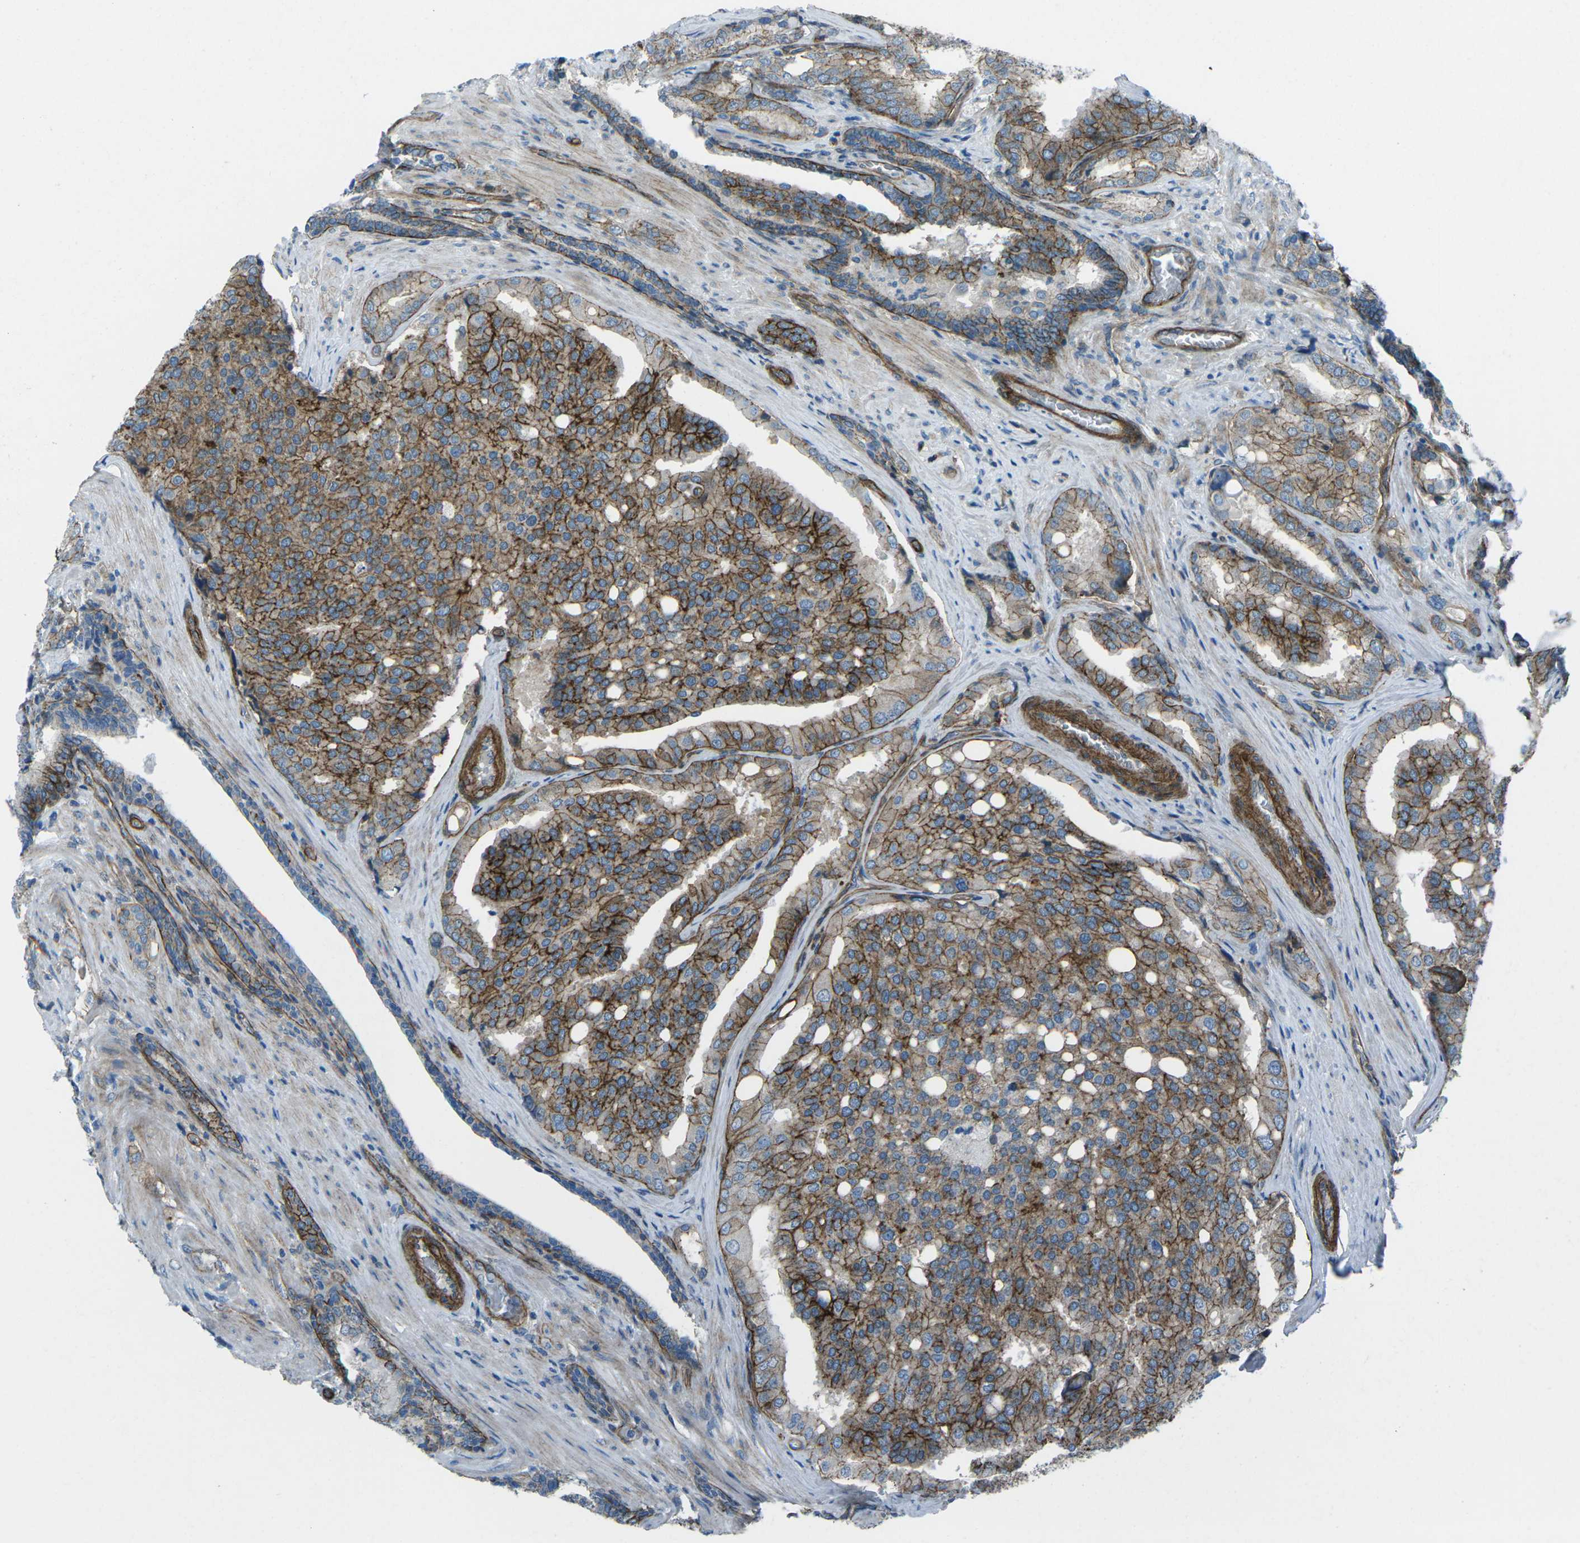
{"staining": {"intensity": "moderate", "quantity": "25%-75%", "location": "cytoplasmic/membranous"}, "tissue": "prostate cancer", "cell_type": "Tumor cells", "image_type": "cancer", "snomed": [{"axis": "morphology", "description": "Adenocarcinoma, High grade"}, {"axis": "topography", "description": "Prostate"}], "caption": "Immunohistochemistry image of neoplastic tissue: high-grade adenocarcinoma (prostate) stained using immunohistochemistry reveals medium levels of moderate protein expression localized specifically in the cytoplasmic/membranous of tumor cells, appearing as a cytoplasmic/membranous brown color.", "gene": "UTRN", "patient": {"sex": "male", "age": 50}}